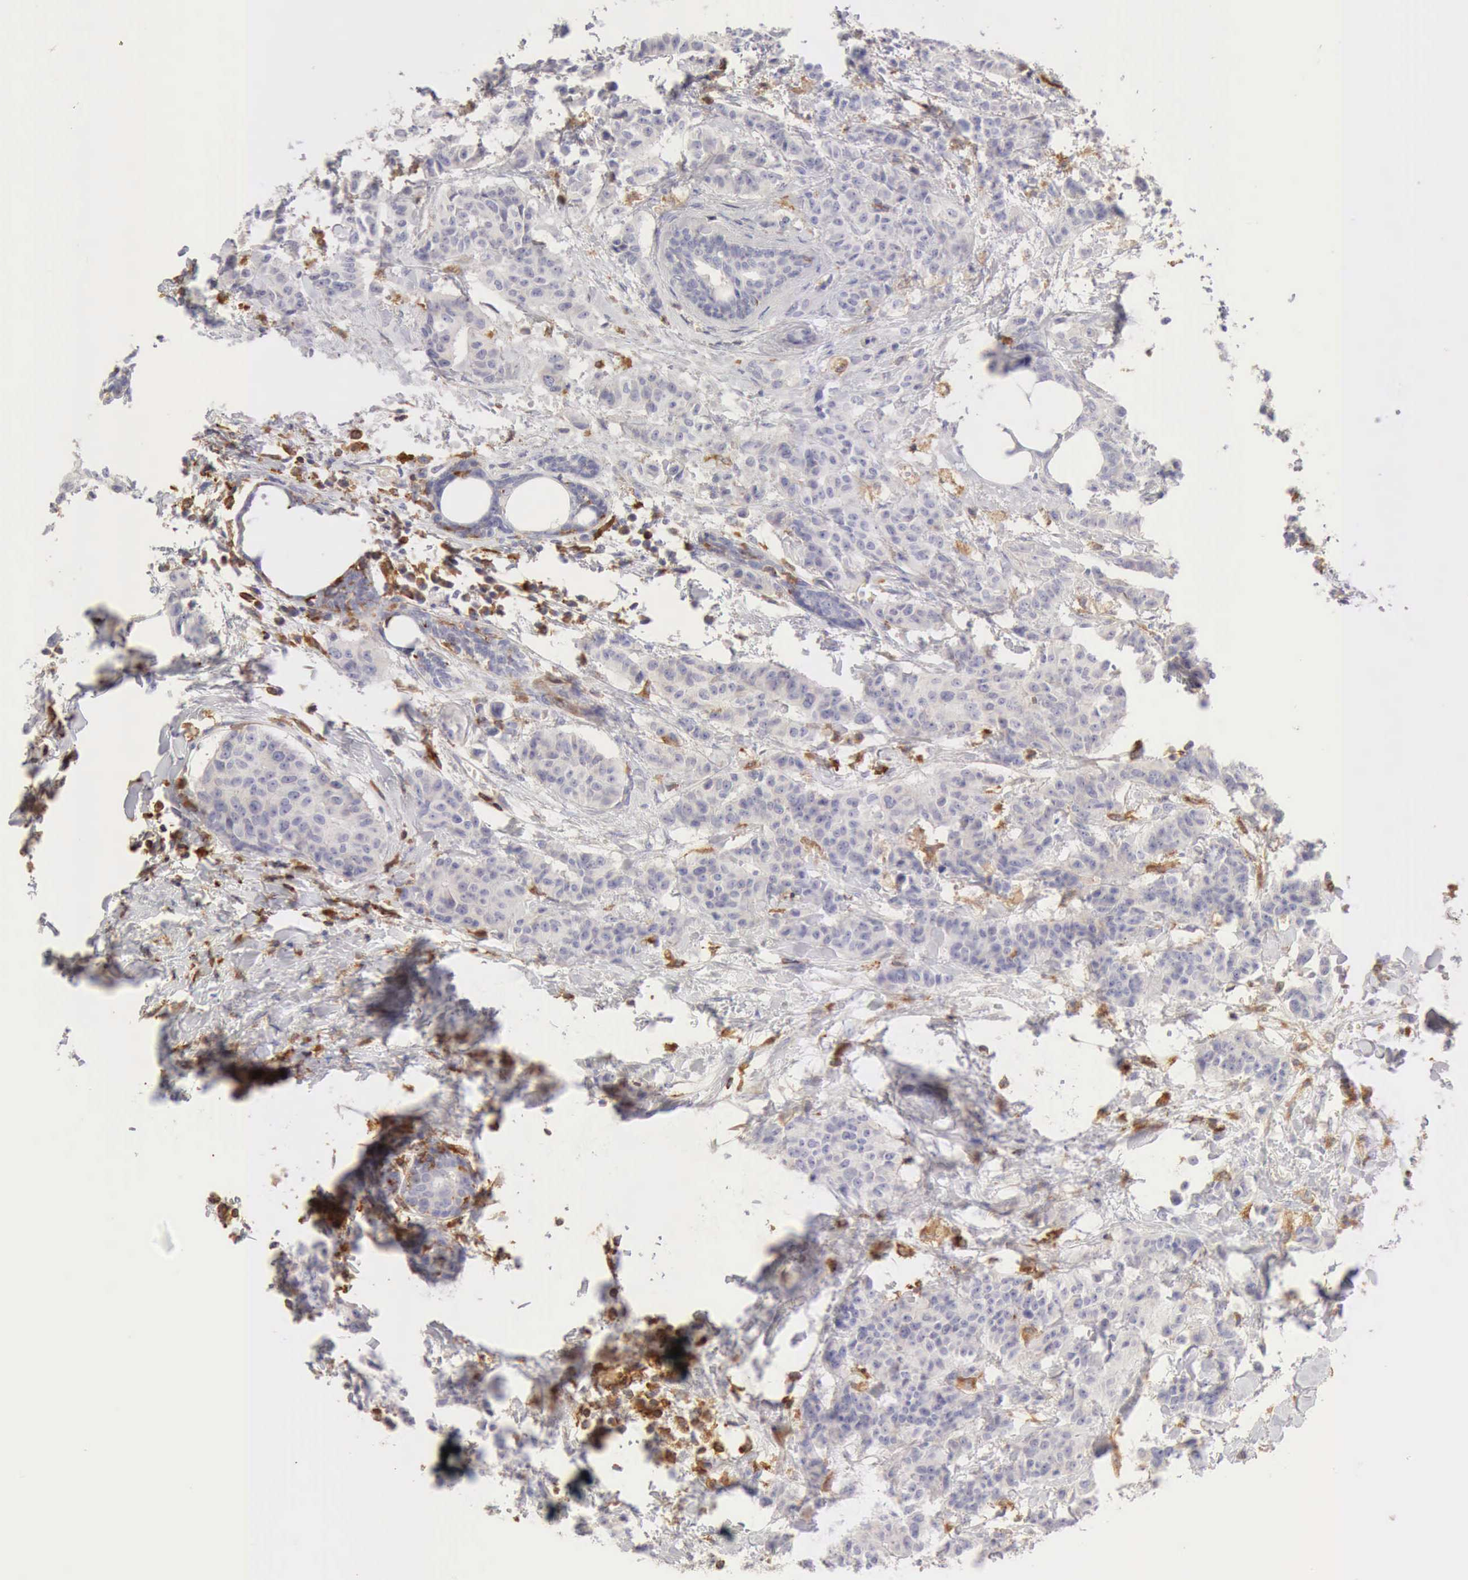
{"staining": {"intensity": "negative", "quantity": "none", "location": "none"}, "tissue": "breast cancer", "cell_type": "Tumor cells", "image_type": "cancer", "snomed": [{"axis": "morphology", "description": "Duct carcinoma"}, {"axis": "topography", "description": "Breast"}], "caption": "Immunohistochemistry (IHC) image of breast cancer (infiltrating ductal carcinoma) stained for a protein (brown), which shows no expression in tumor cells.", "gene": "ARHGAP4", "patient": {"sex": "female", "age": 40}}